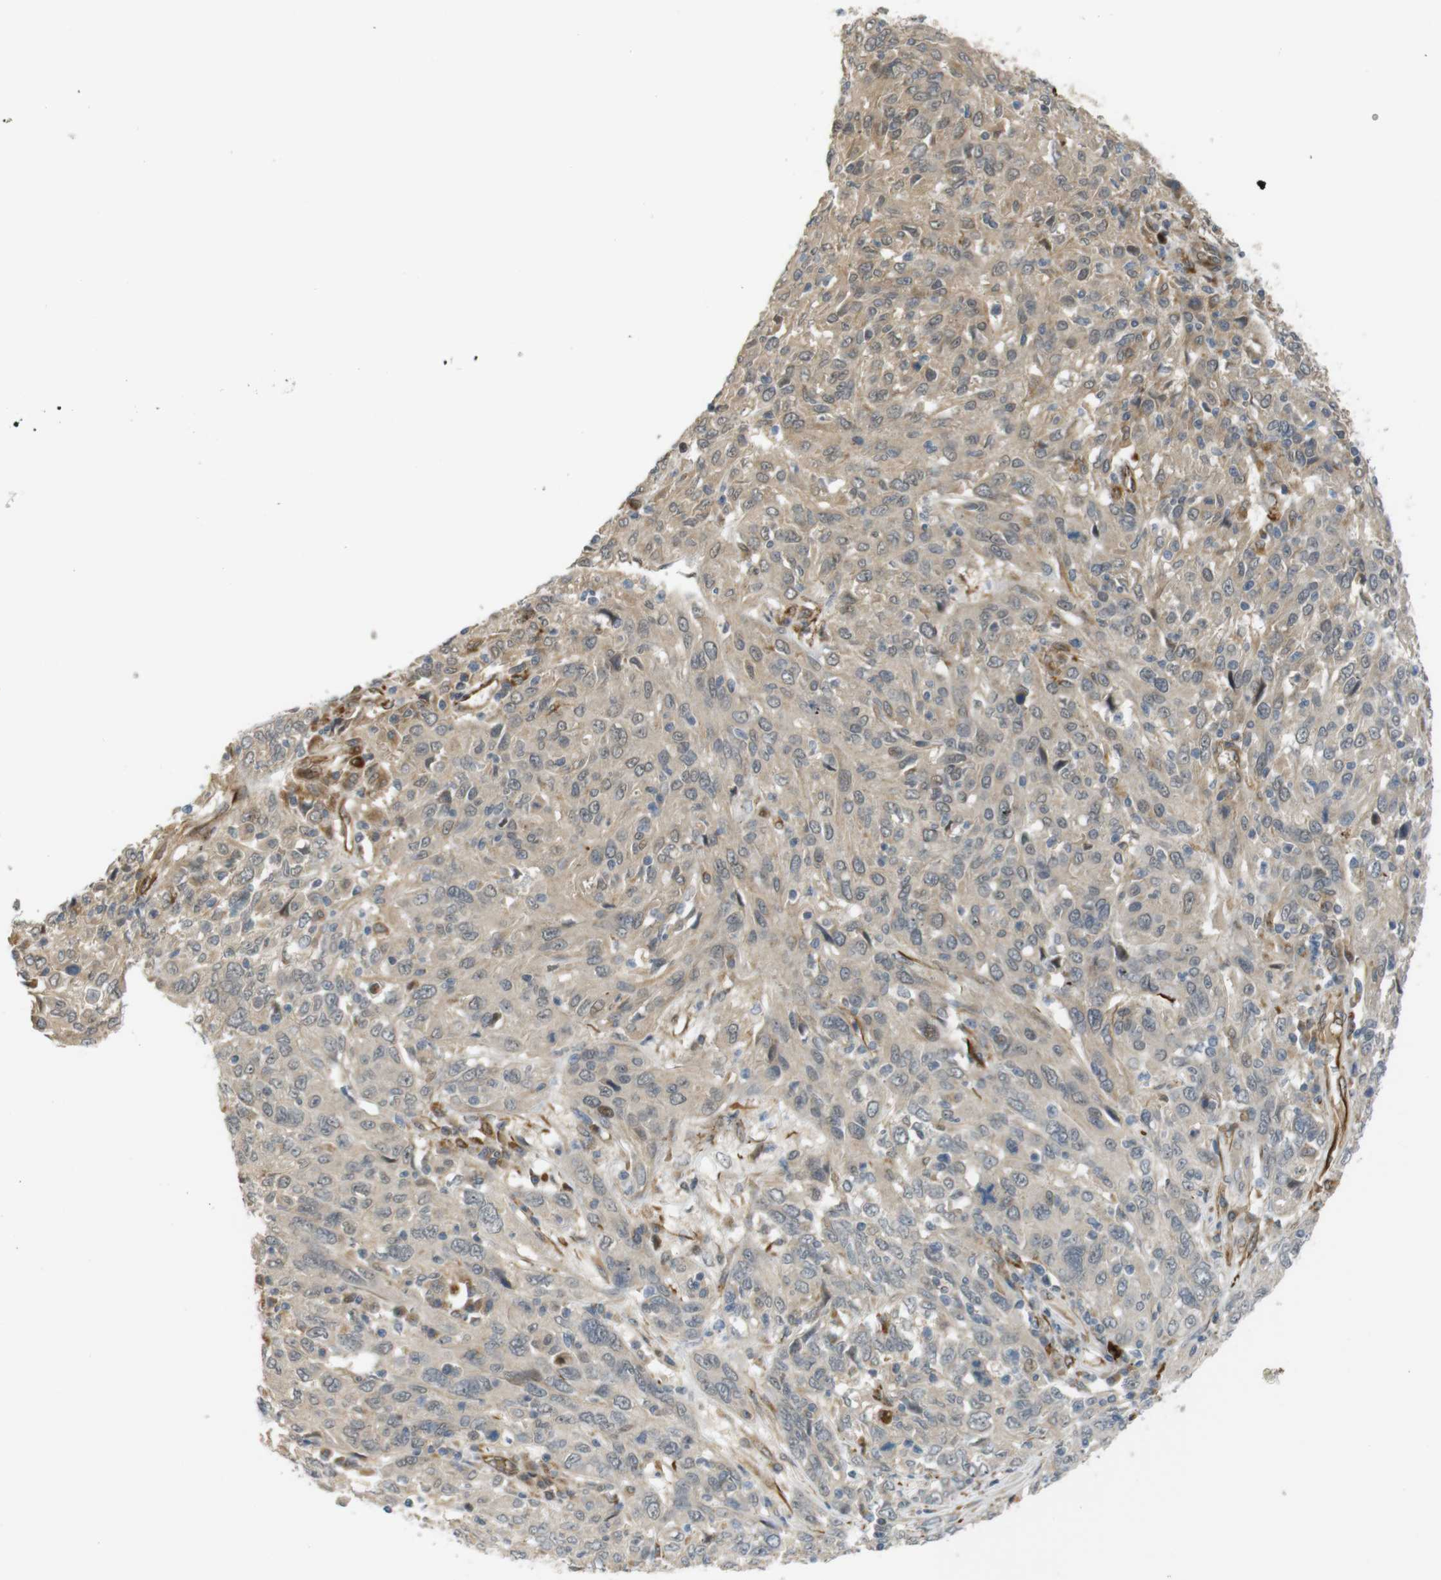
{"staining": {"intensity": "weak", "quantity": "25%-75%", "location": "cytoplasmic/membranous,nuclear"}, "tissue": "cervical cancer", "cell_type": "Tumor cells", "image_type": "cancer", "snomed": [{"axis": "morphology", "description": "Squamous cell carcinoma, NOS"}, {"axis": "topography", "description": "Cervix"}], "caption": "Cervical cancer (squamous cell carcinoma) stained for a protein (brown) shows weak cytoplasmic/membranous and nuclear positive expression in approximately 25%-75% of tumor cells.", "gene": "TSPAN9", "patient": {"sex": "female", "age": 46}}